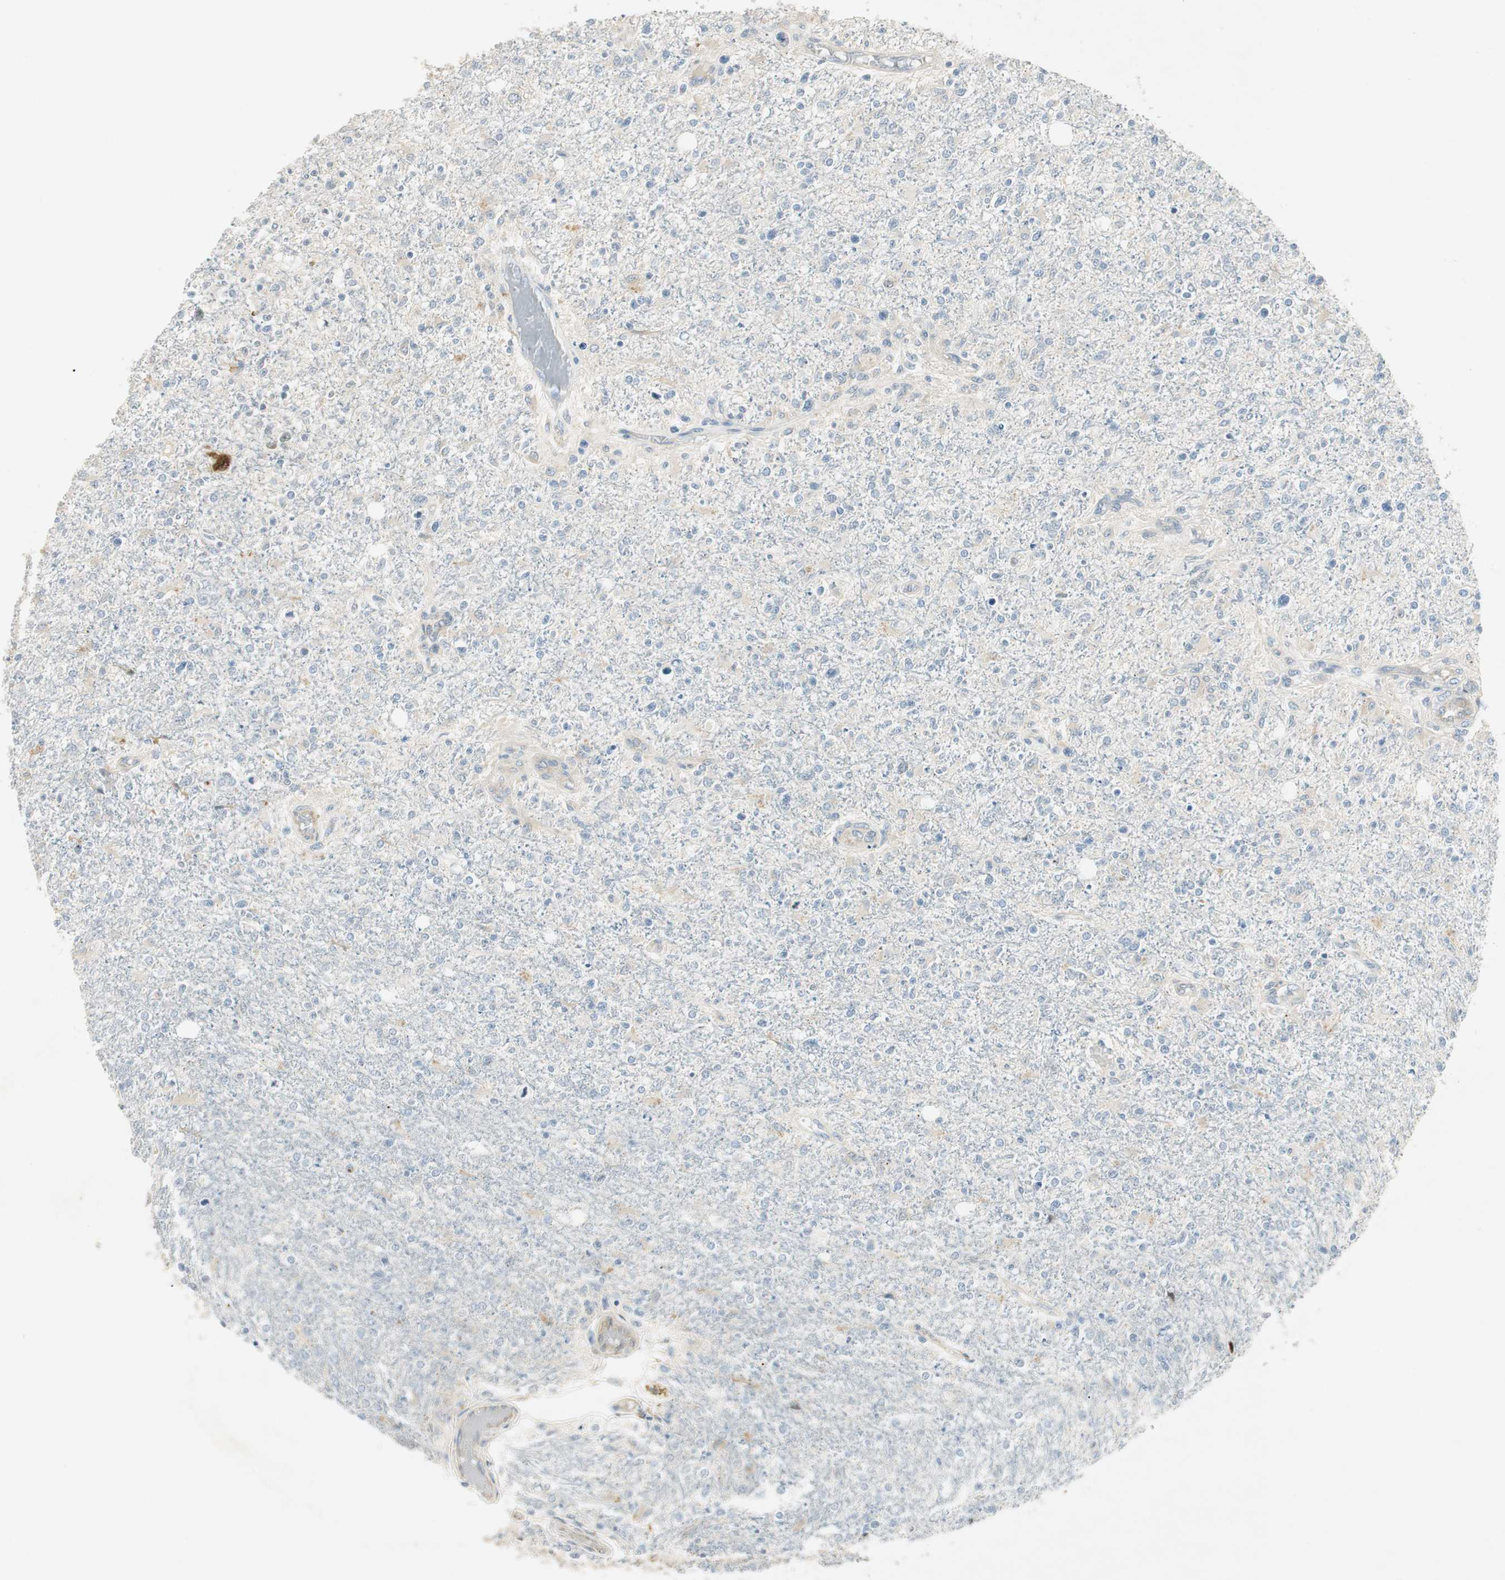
{"staining": {"intensity": "weak", "quantity": "<25%", "location": "cytoplasmic/membranous"}, "tissue": "glioma", "cell_type": "Tumor cells", "image_type": "cancer", "snomed": [{"axis": "morphology", "description": "Glioma, malignant, High grade"}, {"axis": "topography", "description": "Cerebral cortex"}], "caption": "This is an IHC histopathology image of human glioma. There is no expression in tumor cells.", "gene": "STON1-GTF2A1L", "patient": {"sex": "male", "age": 76}}